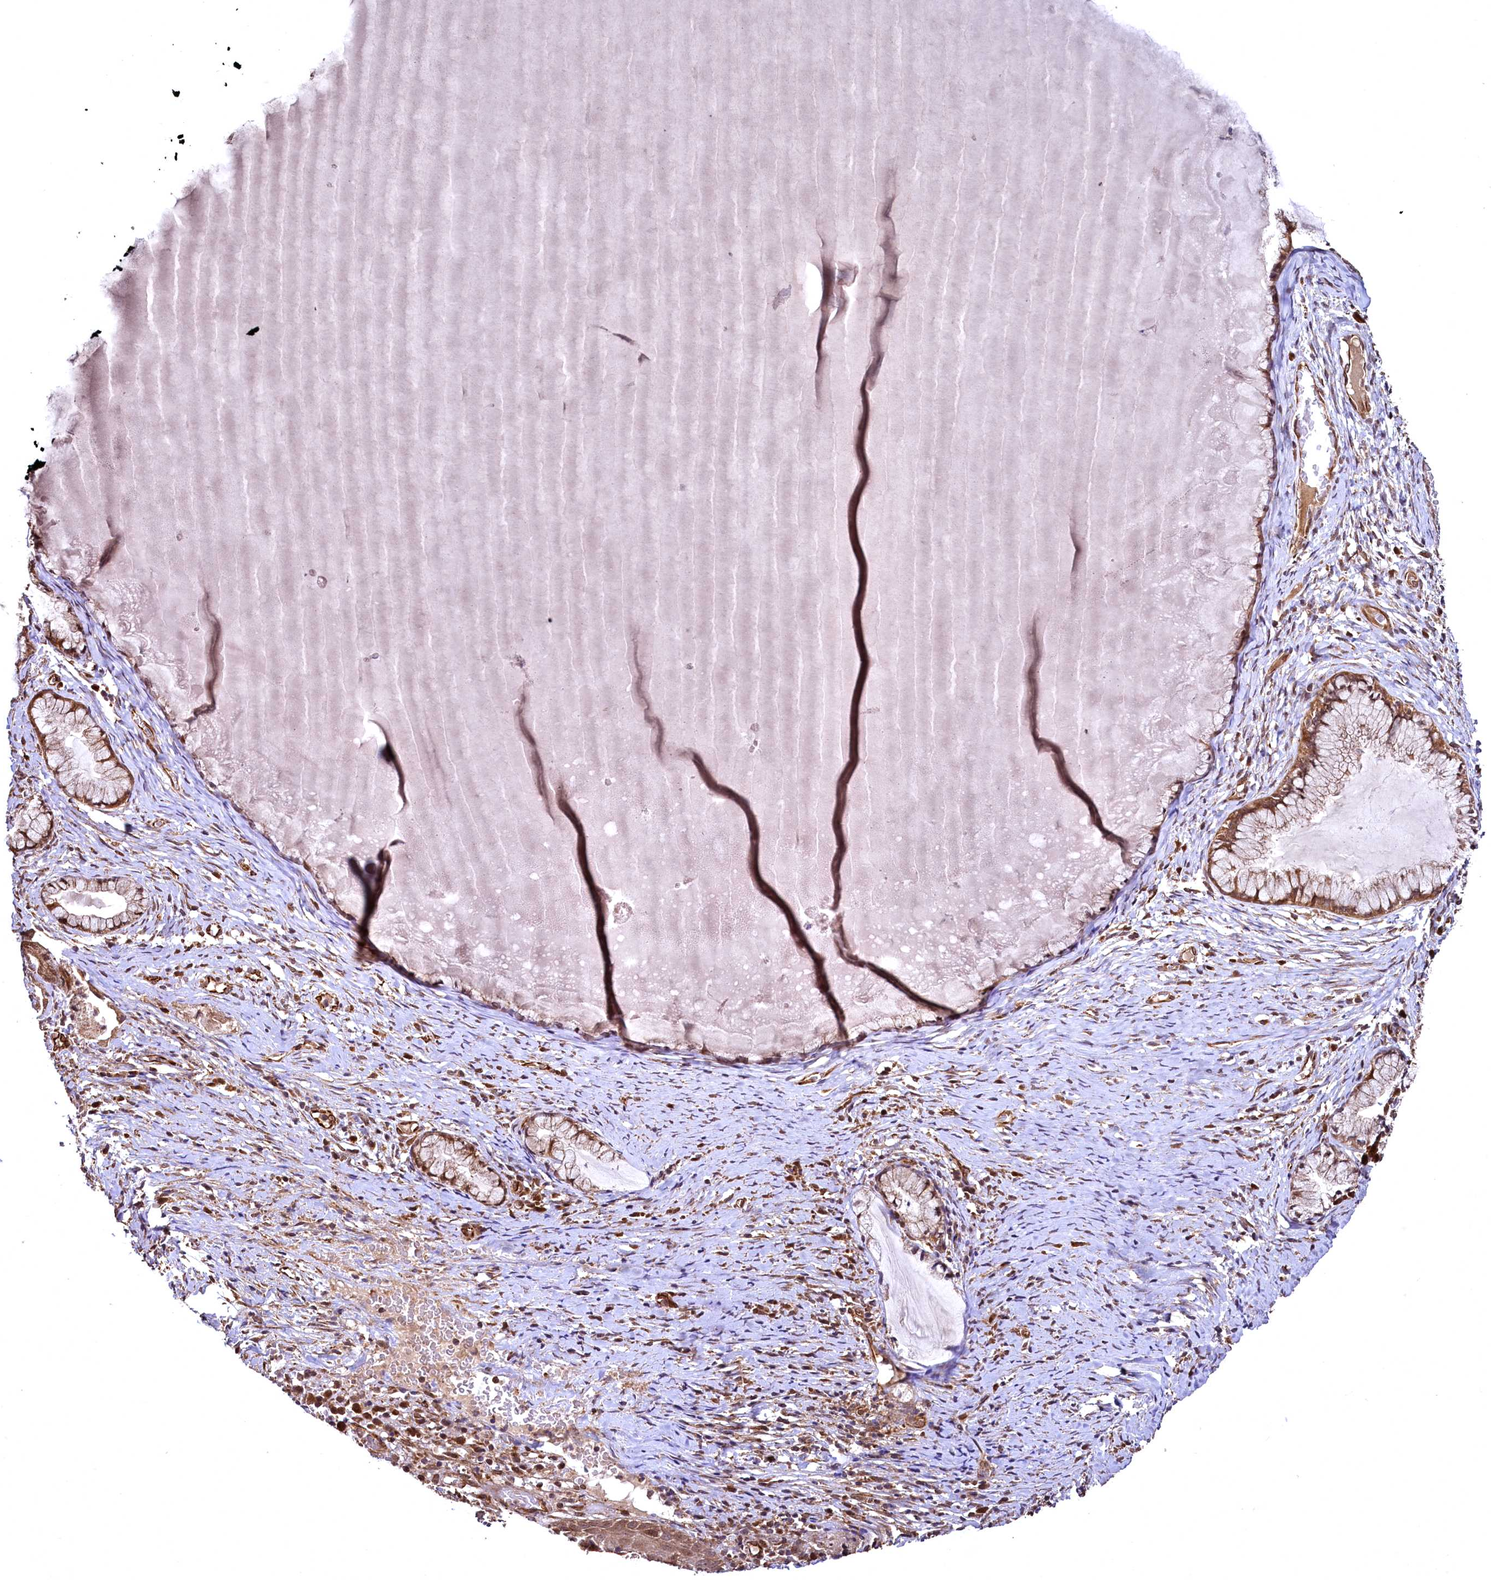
{"staining": {"intensity": "moderate", "quantity": ">75%", "location": "cytoplasmic/membranous,nuclear"}, "tissue": "cervix", "cell_type": "Glandular cells", "image_type": "normal", "snomed": [{"axis": "morphology", "description": "Normal tissue, NOS"}, {"axis": "topography", "description": "Cervix"}], "caption": "Approximately >75% of glandular cells in normal human cervix reveal moderate cytoplasmic/membranous,nuclear protein positivity as visualized by brown immunohistochemical staining.", "gene": "TBCEL", "patient": {"sex": "female", "age": 42}}